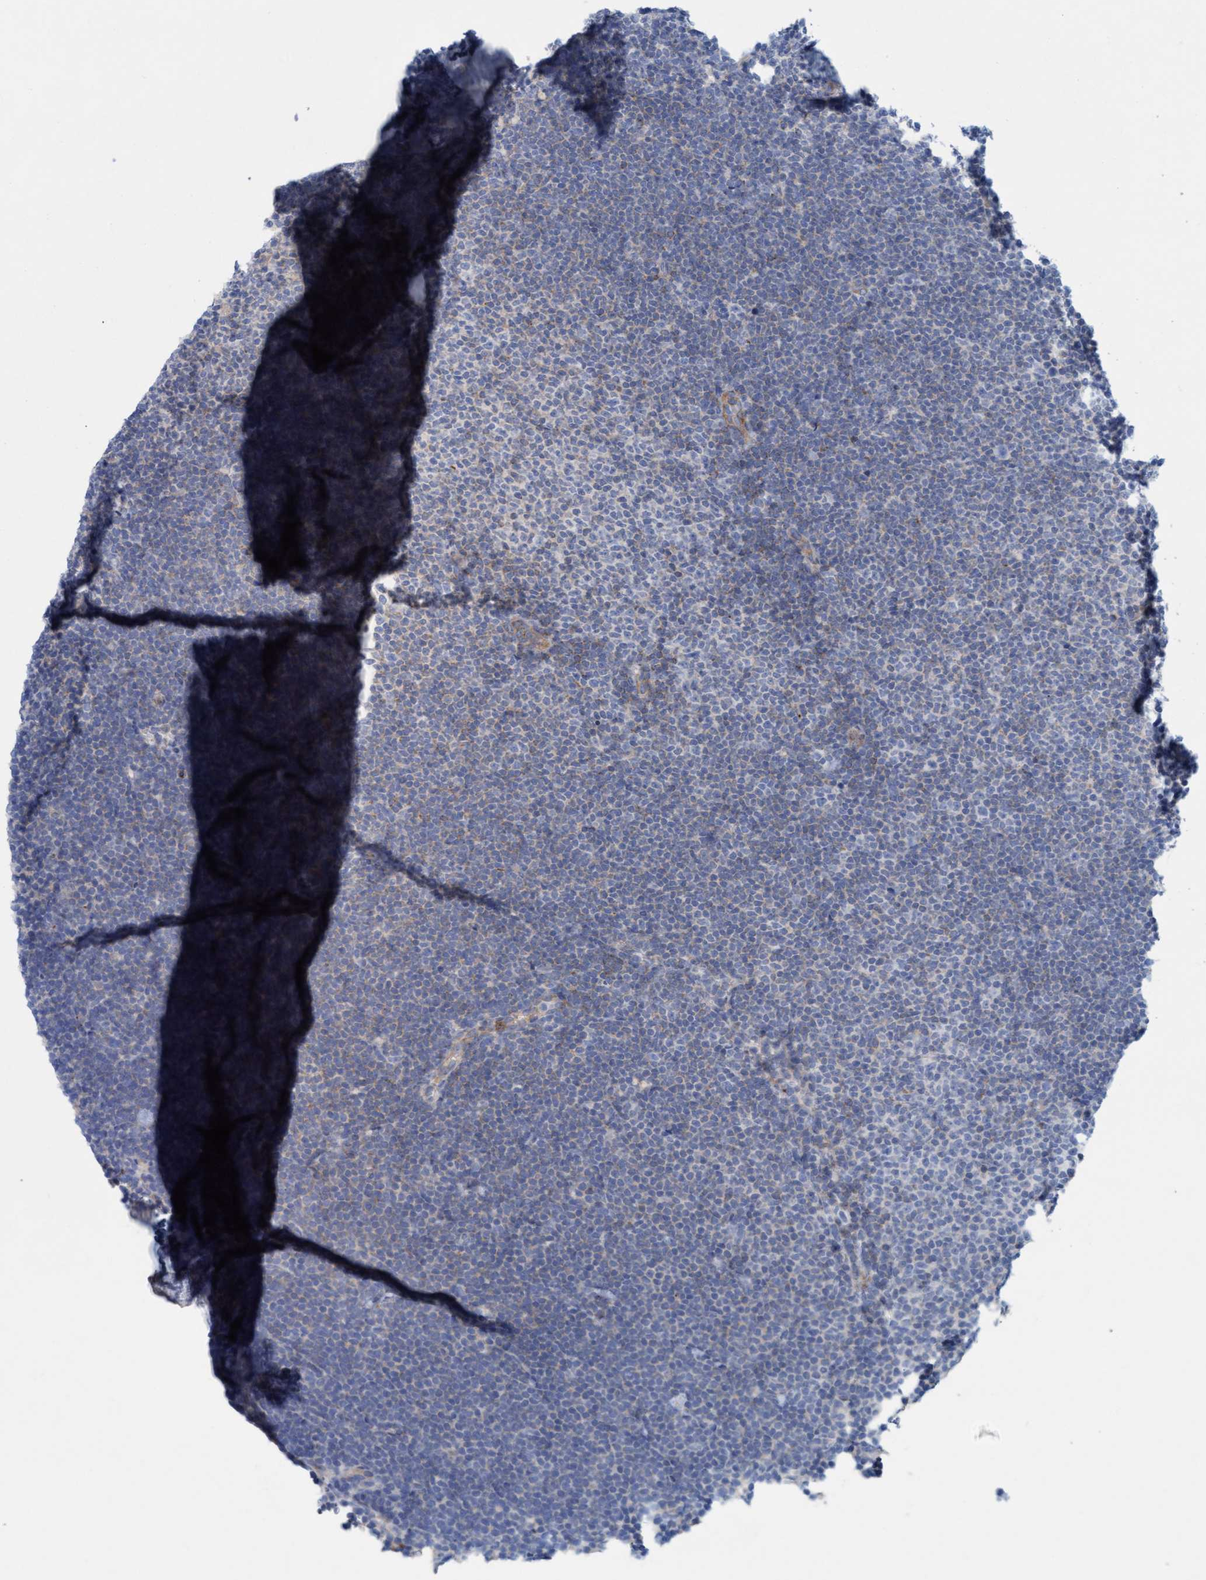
{"staining": {"intensity": "negative", "quantity": "none", "location": "none"}, "tissue": "lymphoma", "cell_type": "Tumor cells", "image_type": "cancer", "snomed": [{"axis": "morphology", "description": "Malignant lymphoma, non-Hodgkin's type, Low grade"}, {"axis": "topography", "description": "Lymph node"}], "caption": "DAB (3,3'-diaminobenzidine) immunohistochemical staining of human lymphoma displays no significant staining in tumor cells.", "gene": "SIGIRR", "patient": {"sex": "female", "age": 53}}